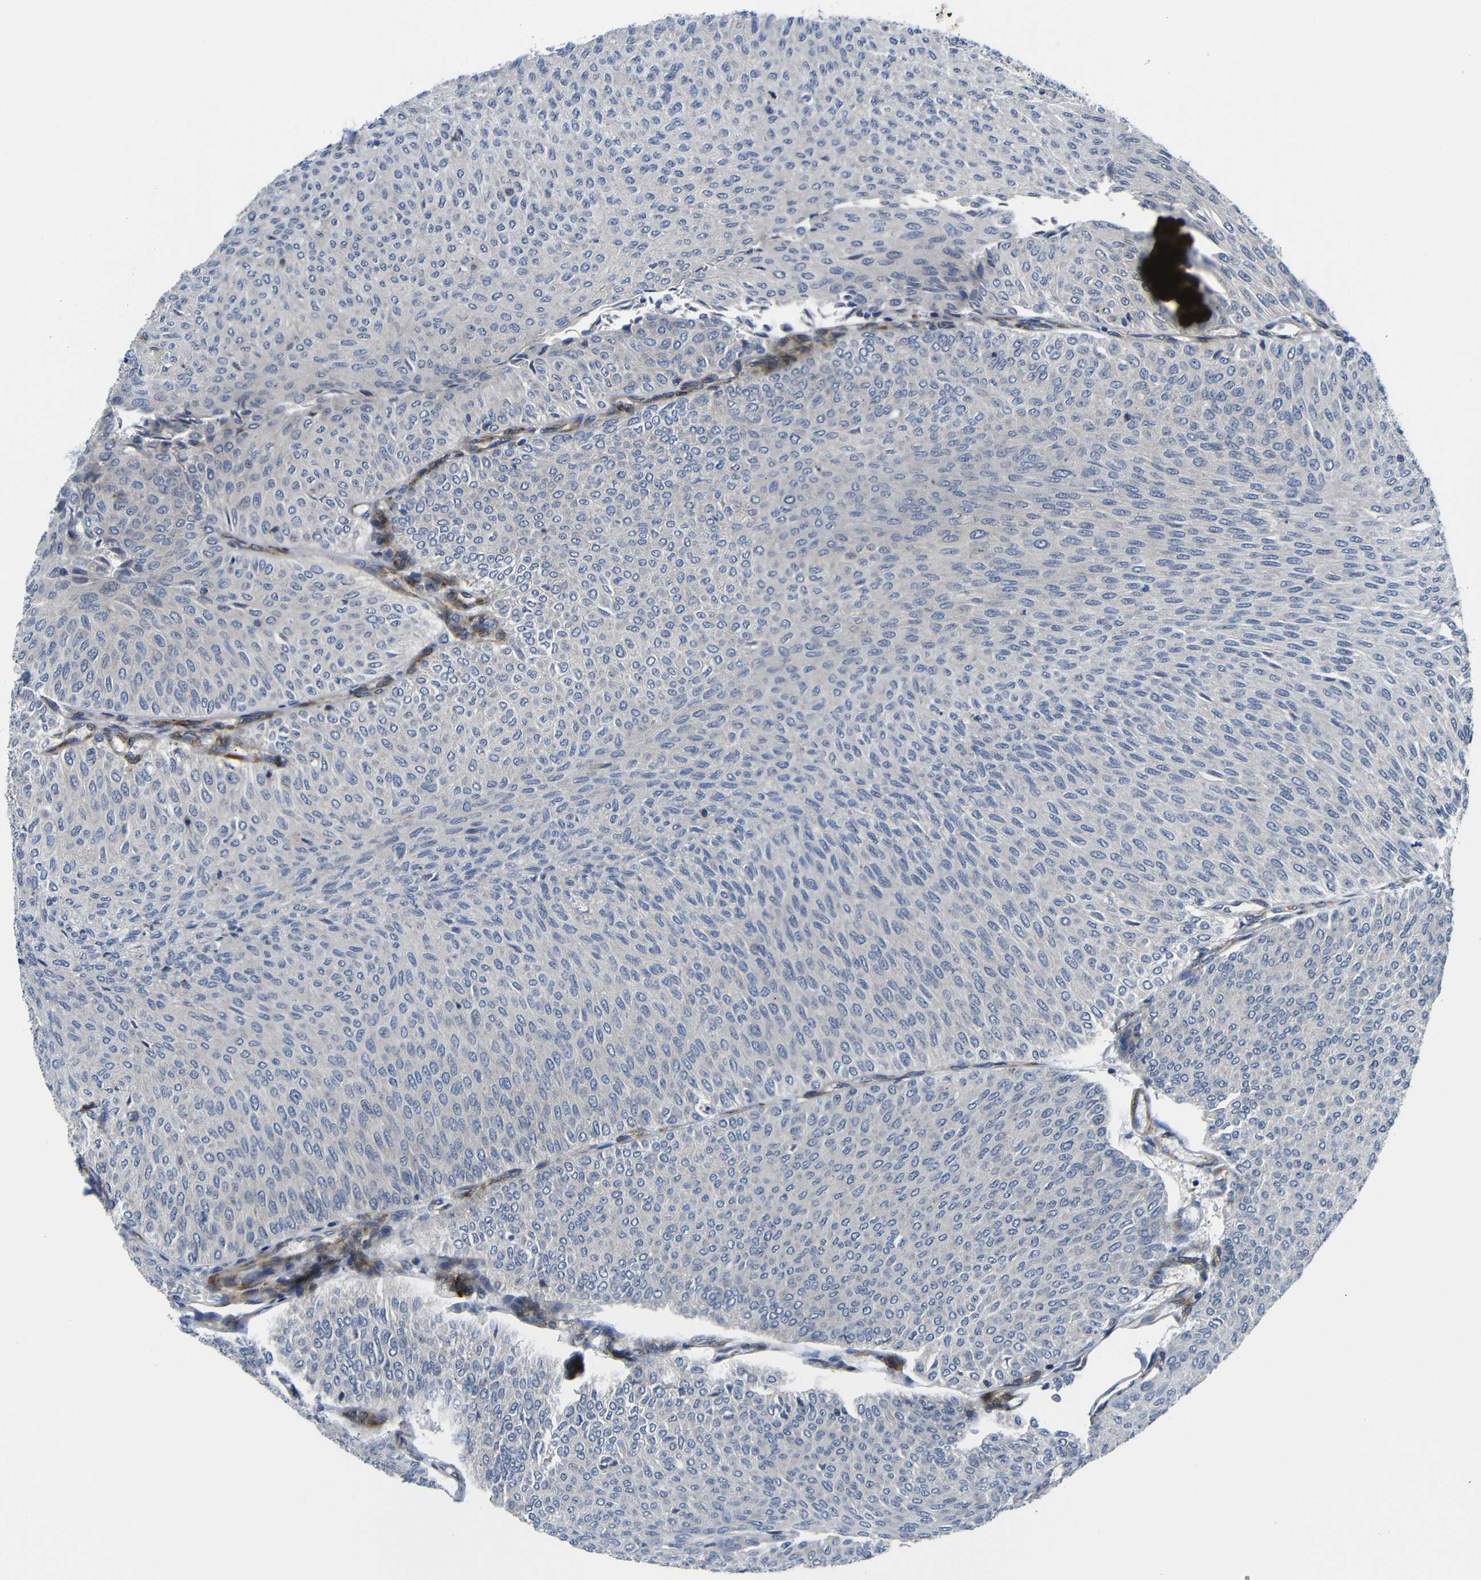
{"staining": {"intensity": "negative", "quantity": "none", "location": "none"}, "tissue": "urothelial cancer", "cell_type": "Tumor cells", "image_type": "cancer", "snomed": [{"axis": "morphology", "description": "Urothelial carcinoma, Low grade"}, {"axis": "topography", "description": "Urinary bladder"}], "caption": "DAB immunohistochemical staining of human low-grade urothelial carcinoma displays no significant expression in tumor cells. (DAB immunohistochemistry visualized using brightfield microscopy, high magnification).", "gene": "PARP14", "patient": {"sex": "male", "age": 78}}